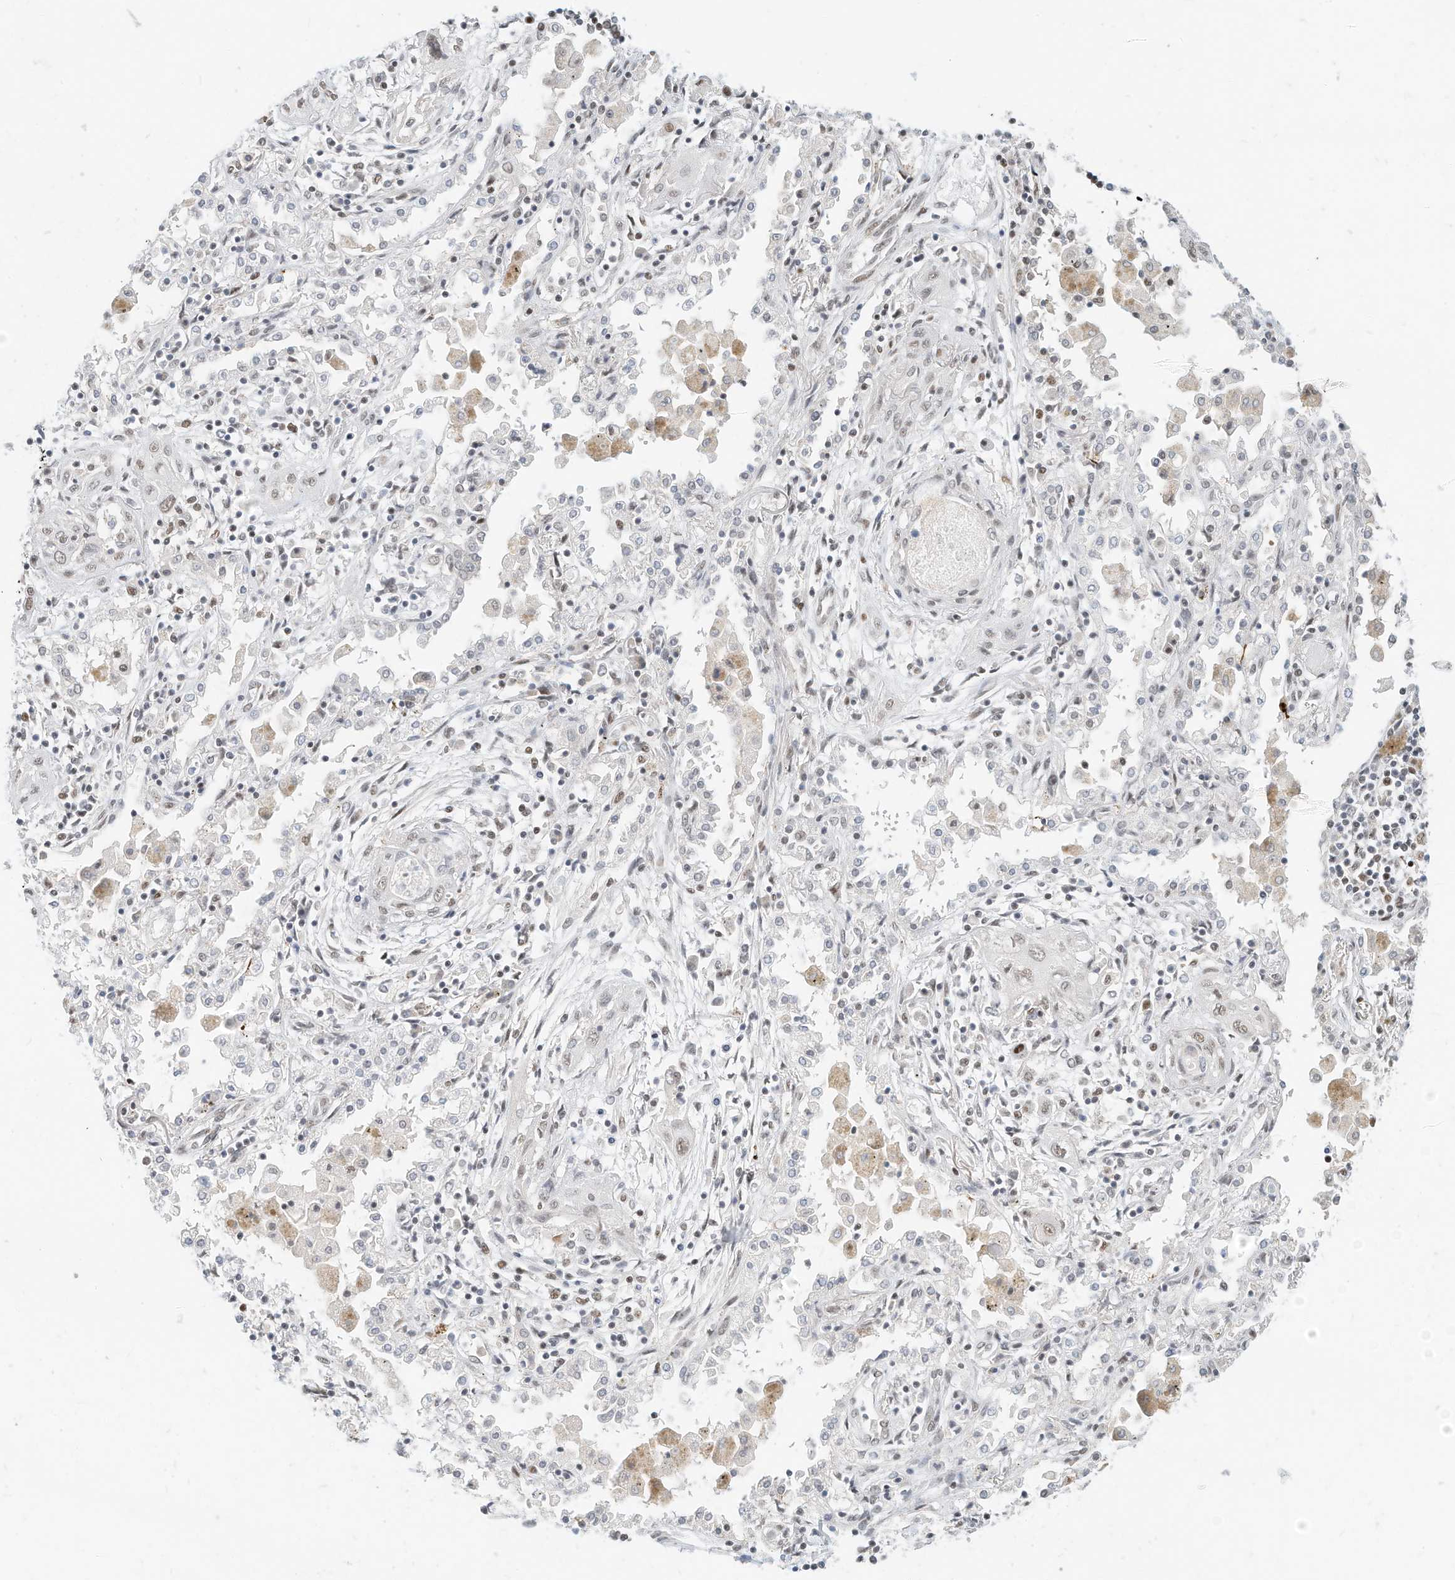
{"staining": {"intensity": "weak", "quantity": "<25%", "location": "nuclear"}, "tissue": "lung cancer", "cell_type": "Tumor cells", "image_type": "cancer", "snomed": [{"axis": "morphology", "description": "Squamous cell carcinoma, NOS"}, {"axis": "topography", "description": "Lung"}], "caption": "Immunohistochemistry of lung squamous cell carcinoma demonstrates no expression in tumor cells.", "gene": "OGT", "patient": {"sex": "female", "age": 47}}